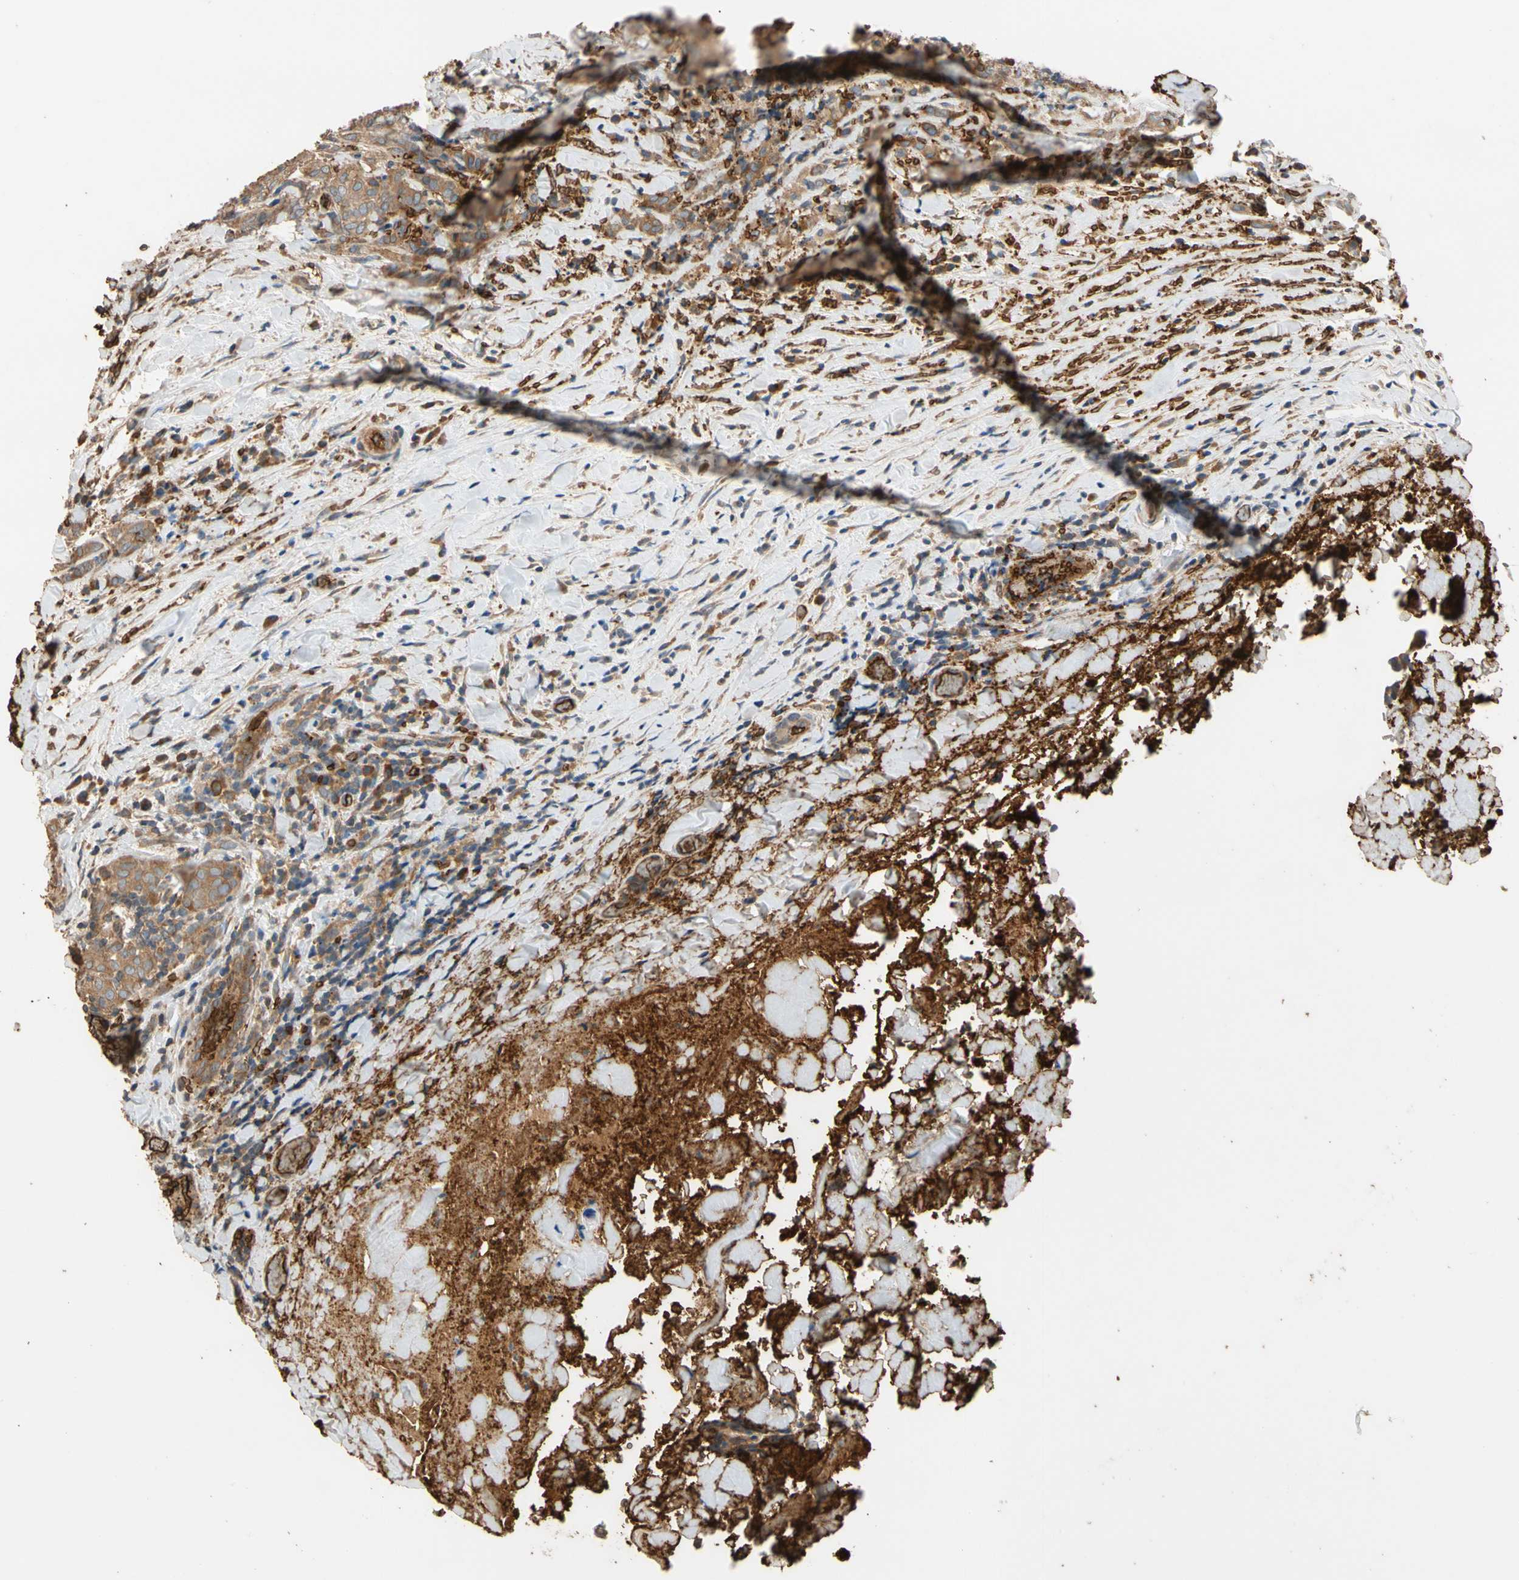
{"staining": {"intensity": "moderate", "quantity": ">75%", "location": "cytoplasmic/membranous"}, "tissue": "thyroid cancer", "cell_type": "Tumor cells", "image_type": "cancer", "snomed": [{"axis": "morphology", "description": "Normal tissue, NOS"}, {"axis": "morphology", "description": "Papillary adenocarcinoma, NOS"}, {"axis": "topography", "description": "Thyroid gland"}], "caption": "Immunohistochemical staining of papillary adenocarcinoma (thyroid) displays medium levels of moderate cytoplasmic/membranous staining in about >75% of tumor cells.", "gene": "RIOK2", "patient": {"sex": "female", "age": 30}}